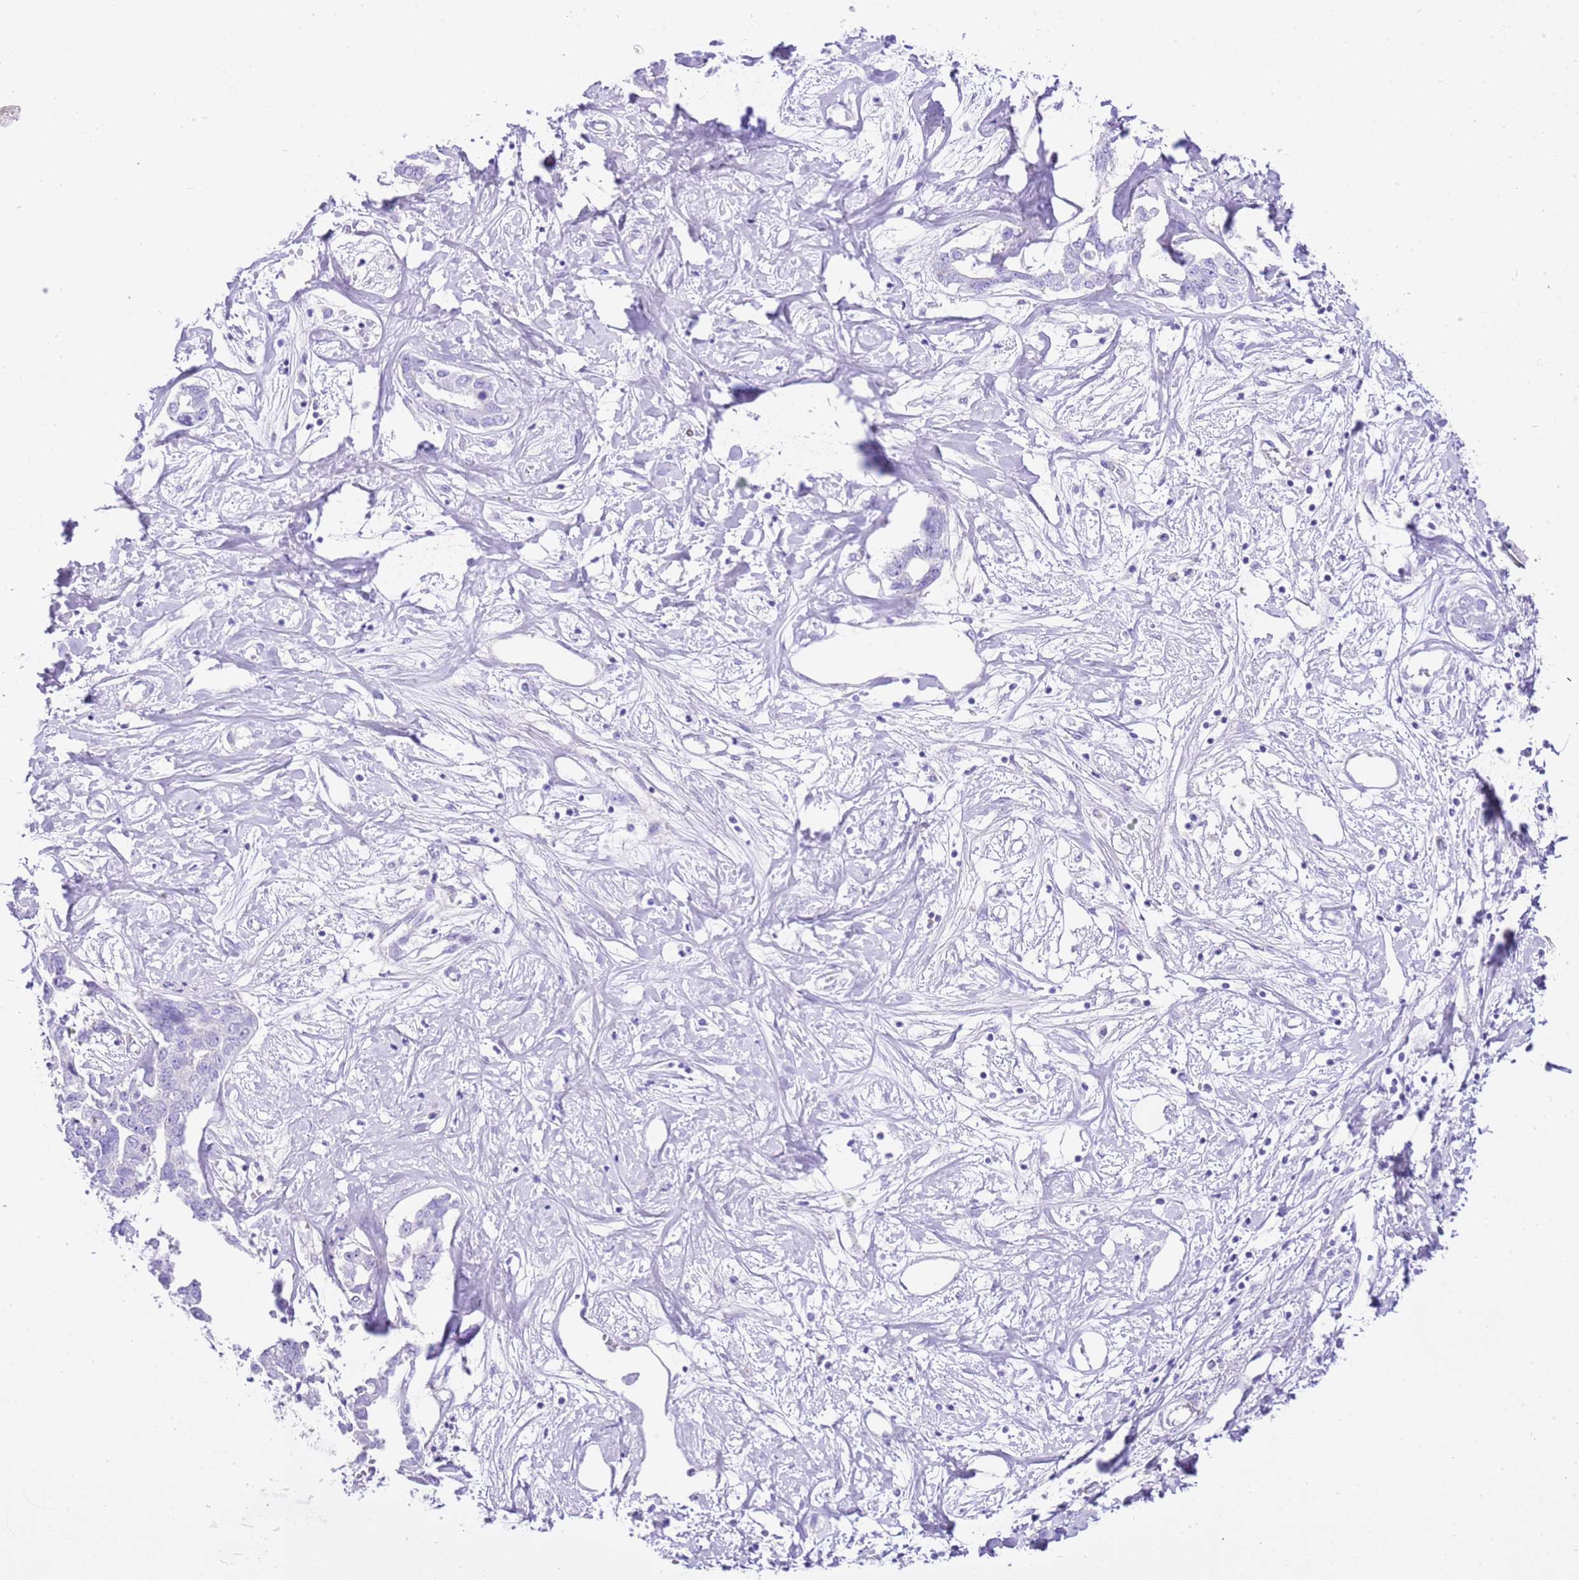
{"staining": {"intensity": "negative", "quantity": "none", "location": "none"}, "tissue": "liver cancer", "cell_type": "Tumor cells", "image_type": "cancer", "snomed": [{"axis": "morphology", "description": "Cholangiocarcinoma"}, {"axis": "topography", "description": "Liver"}], "caption": "IHC of human liver cancer (cholangiocarcinoma) reveals no expression in tumor cells.", "gene": "BHLHA15", "patient": {"sex": "male", "age": 59}}